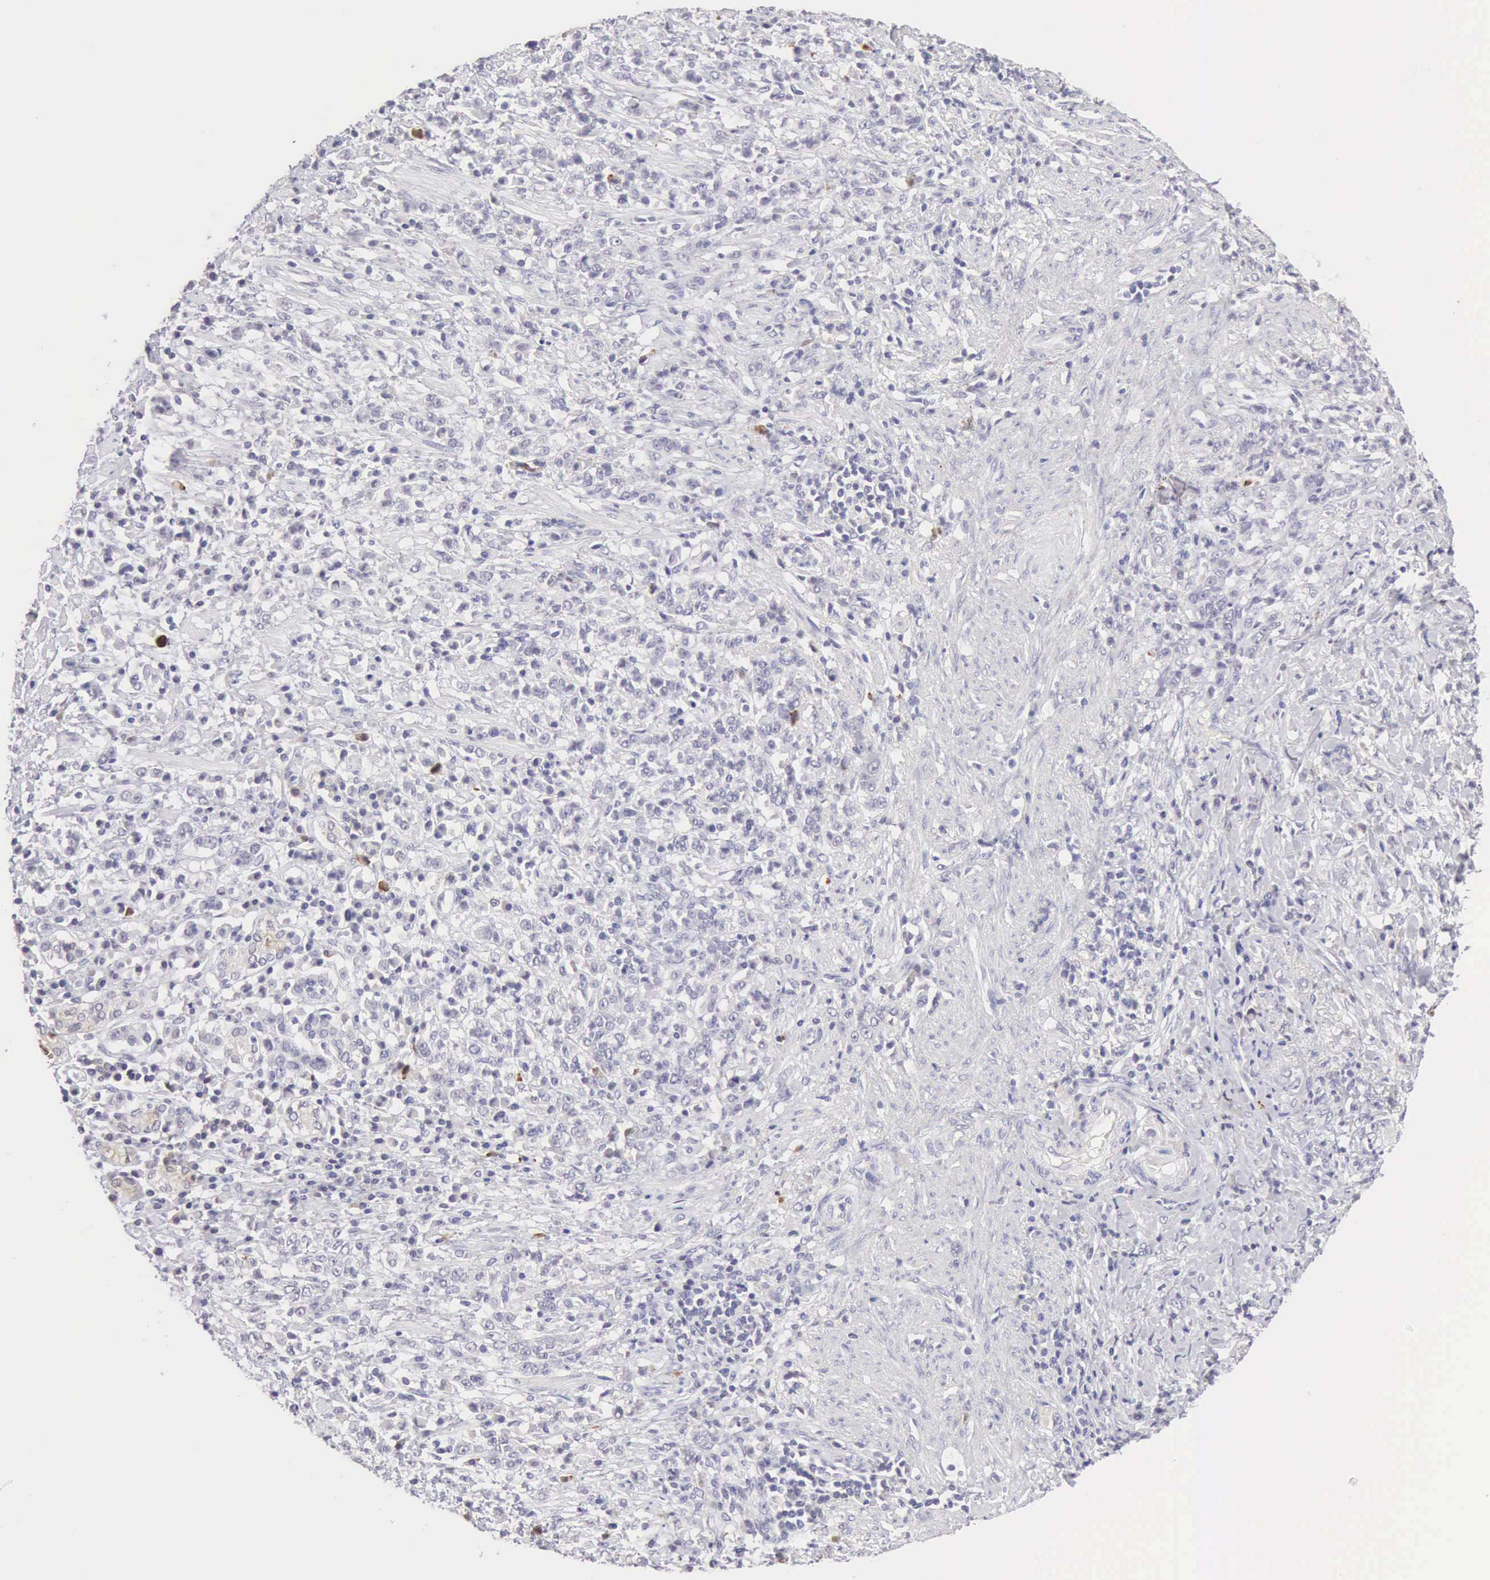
{"staining": {"intensity": "negative", "quantity": "none", "location": "none"}, "tissue": "stomach cancer", "cell_type": "Tumor cells", "image_type": "cancer", "snomed": [{"axis": "morphology", "description": "Adenocarcinoma, NOS"}, {"axis": "topography", "description": "Stomach, lower"}], "caption": "Immunohistochemistry histopathology image of neoplastic tissue: stomach adenocarcinoma stained with DAB shows no significant protein expression in tumor cells.", "gene": "RNASE1", "patient": {"sex": "male", "age": 88}}